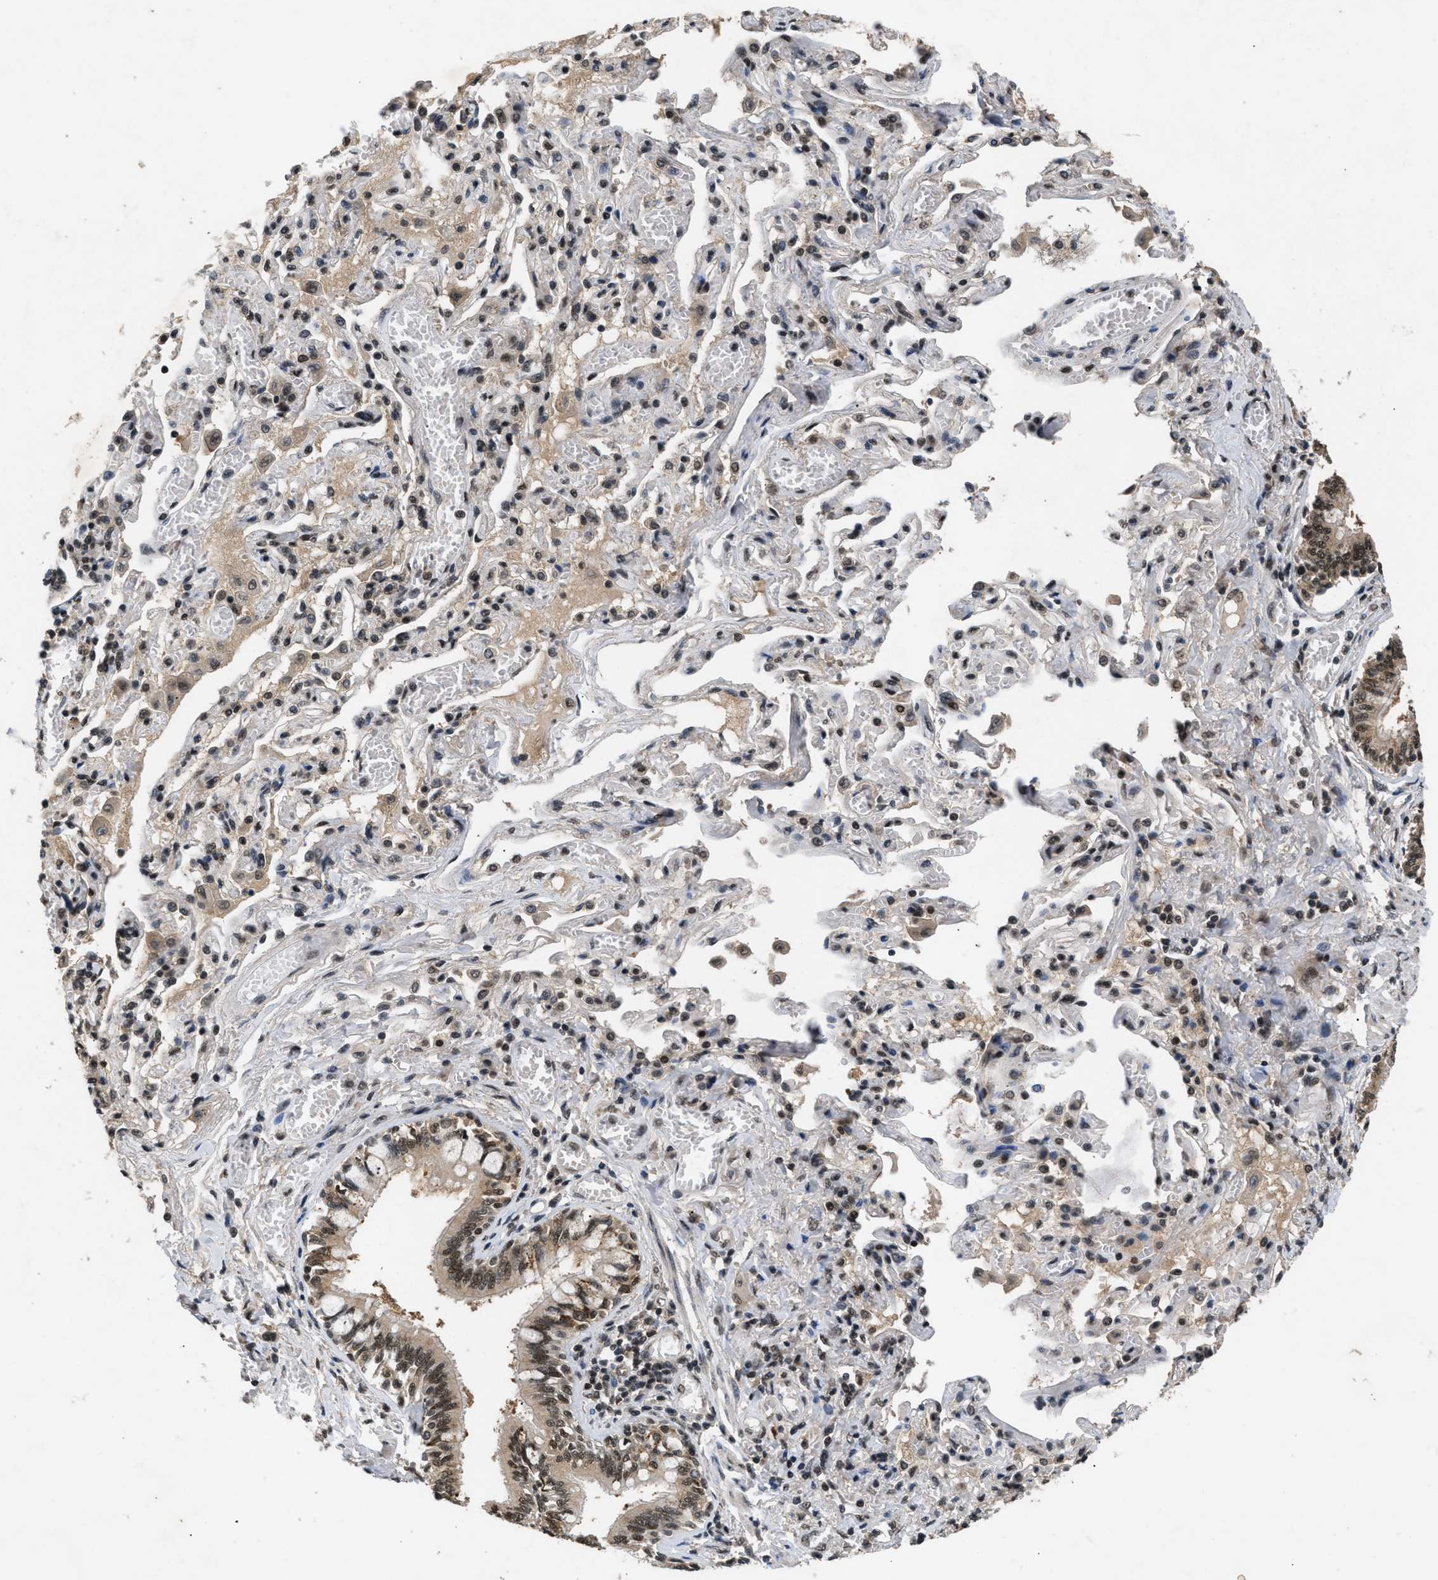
{"staining": {"intensity": "strong", "quantity": ">75%", "location": "cytoplasmic/membranous,nuclear"}, "tissue": "bronchus", "cell_type": "Respiratory epithelial cells", "image_type": "normal", "snomed": [{"axis": "morphology", "description": "Normal tissue, NOS"}, {"axis": "morphology", "description": "Inflammation, NOS"}, {"axis": "topography", "description": "Cartilage tissue"}, {"axis": "topography", "description": "Lung"}], "caption": "Protein expression by immunohistochemistry reveals strong cytoplasmic/membranous,nuclear positivity in approximately >75% of respiratory epithelial cells in benign bronchus.", "gene": "RBM5", "patient": {"sex": "male", "age": 71}}